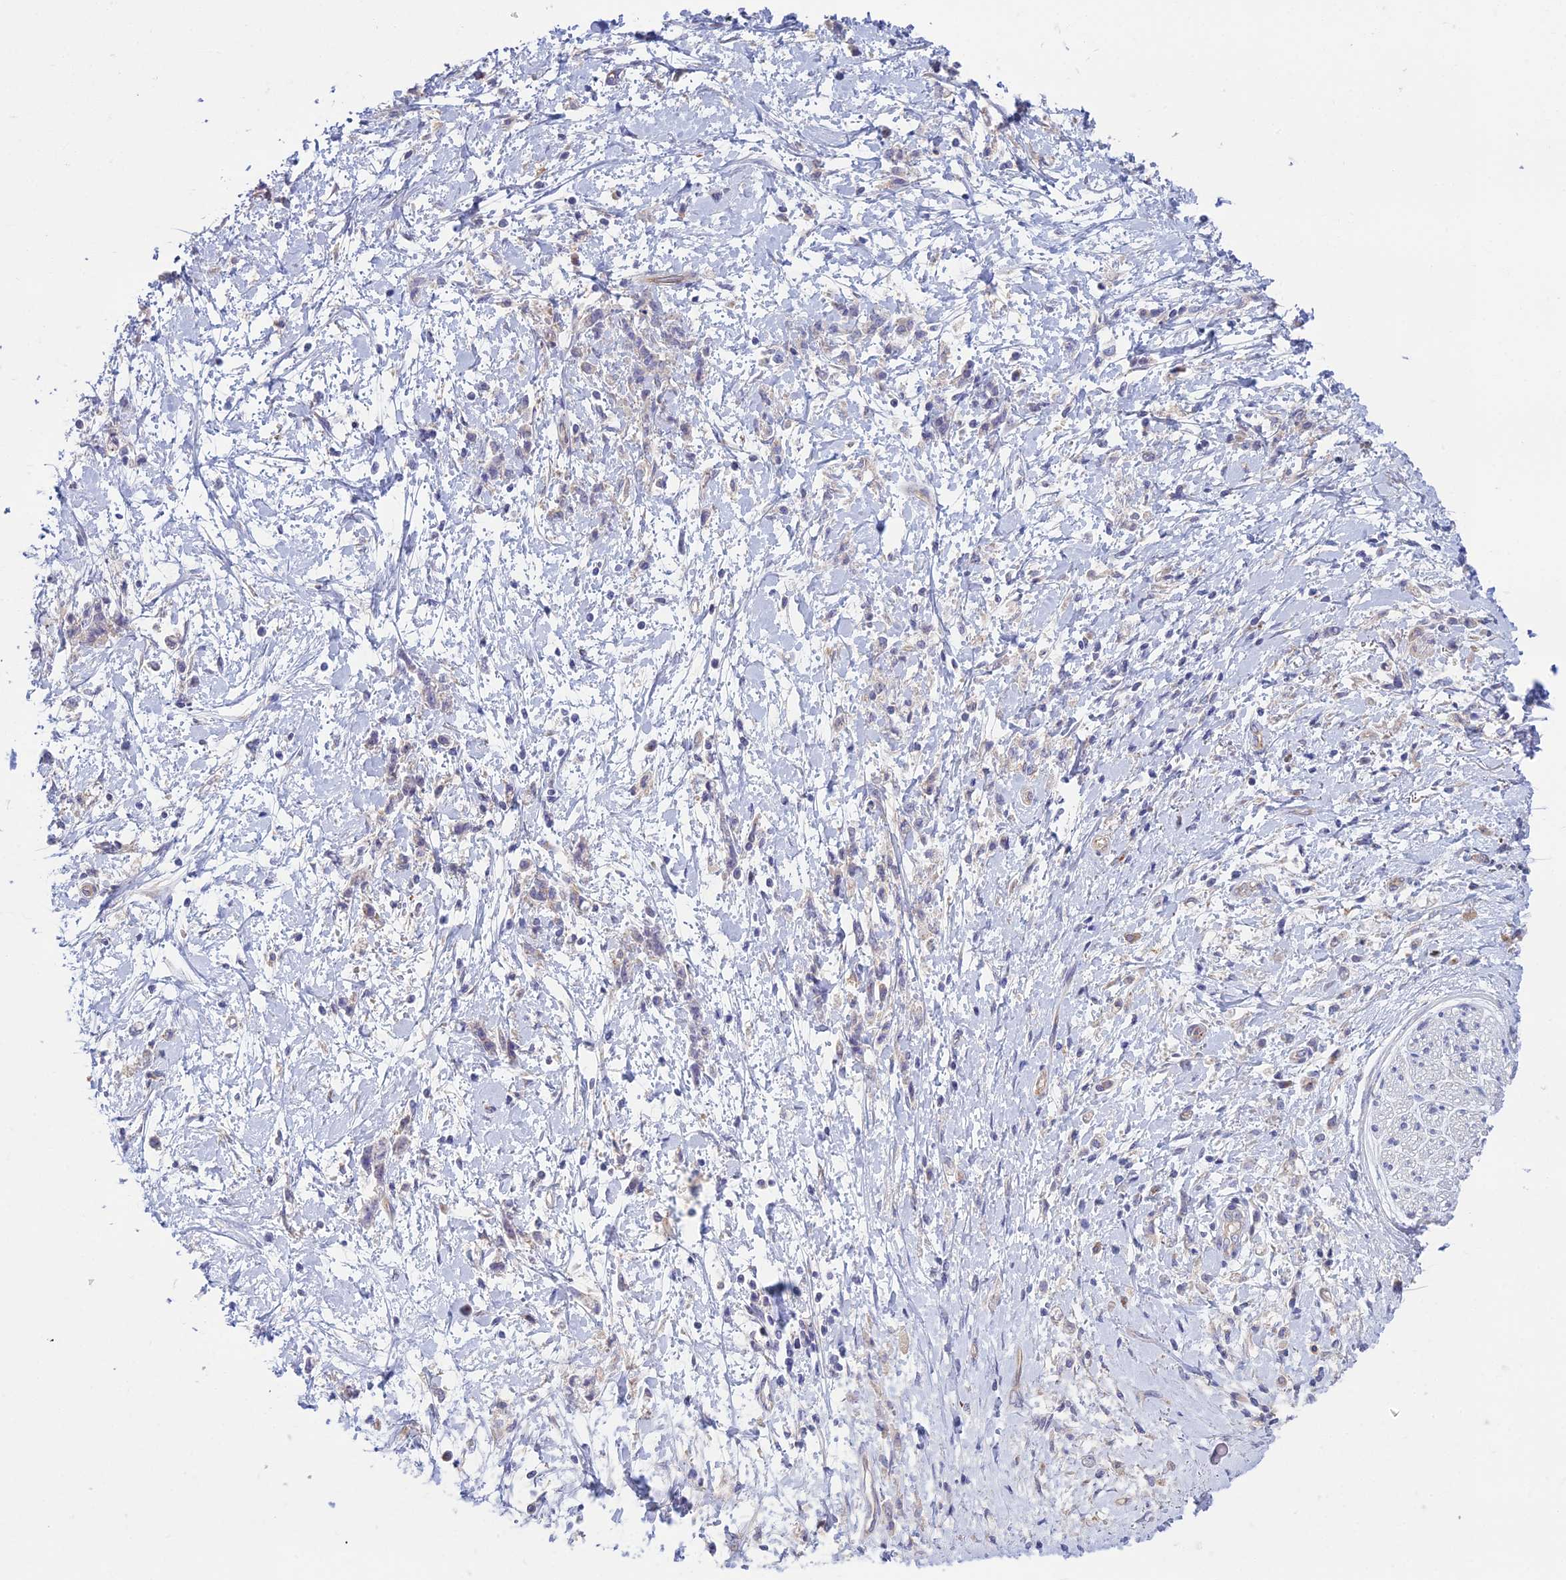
{"staining": {"intensity": "negative", "quantity": "none", "location": "none"}, "tissue": "stomach cancer", "cell_type": "Tumor cells", "image_type": "cancer", "snomed": [{"axis": "morphology", "description": "Adenocarcinoma, NOS"}, {"axis": "topography", "description": "Stomach"}], "caption": "Immunohistochemical staining of human stomach cancer shows no significant positivity in tumor cells.", "gene": "ZNF564", "patient": {"sex": "female", "age": 60}}